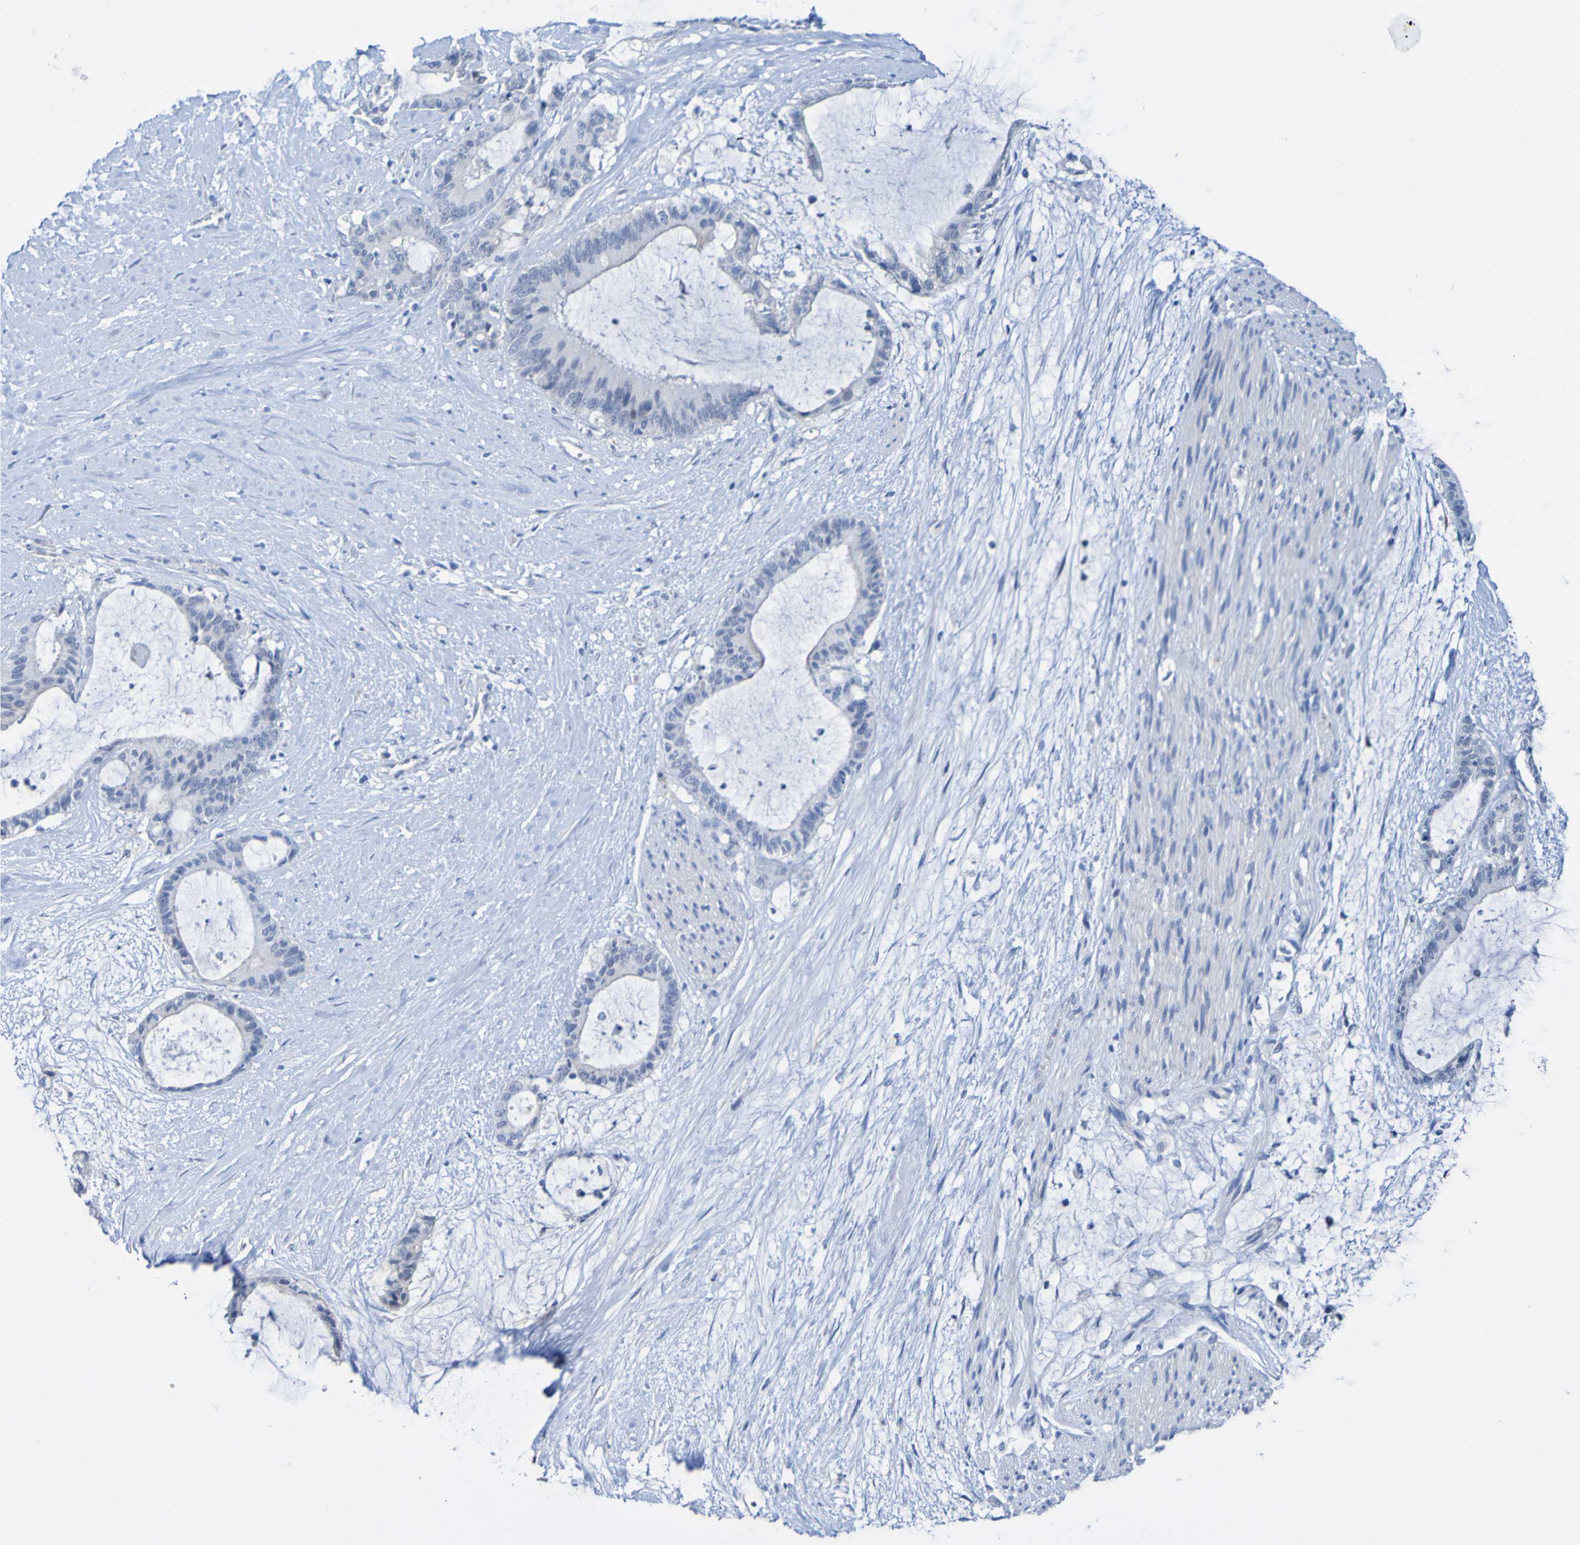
{"staining": {"intensity": "negative", "quantity": "none", "location": "none"}, "tissue": "liver cancer", "cell_type": "Tumor cells", "image_type": "cancer", "snomed": [{"axis": "morphology", "description": "Cholangiocarcinoma"}, {"axis": "topography", "description": "Liver"}], "caption": "Histopathology image shows no significant protein positivity in tumor cells of cholangiocarcinoma (liver).", "gene": "ACMSD", "patient": {"sex": "female", "age": 73}}